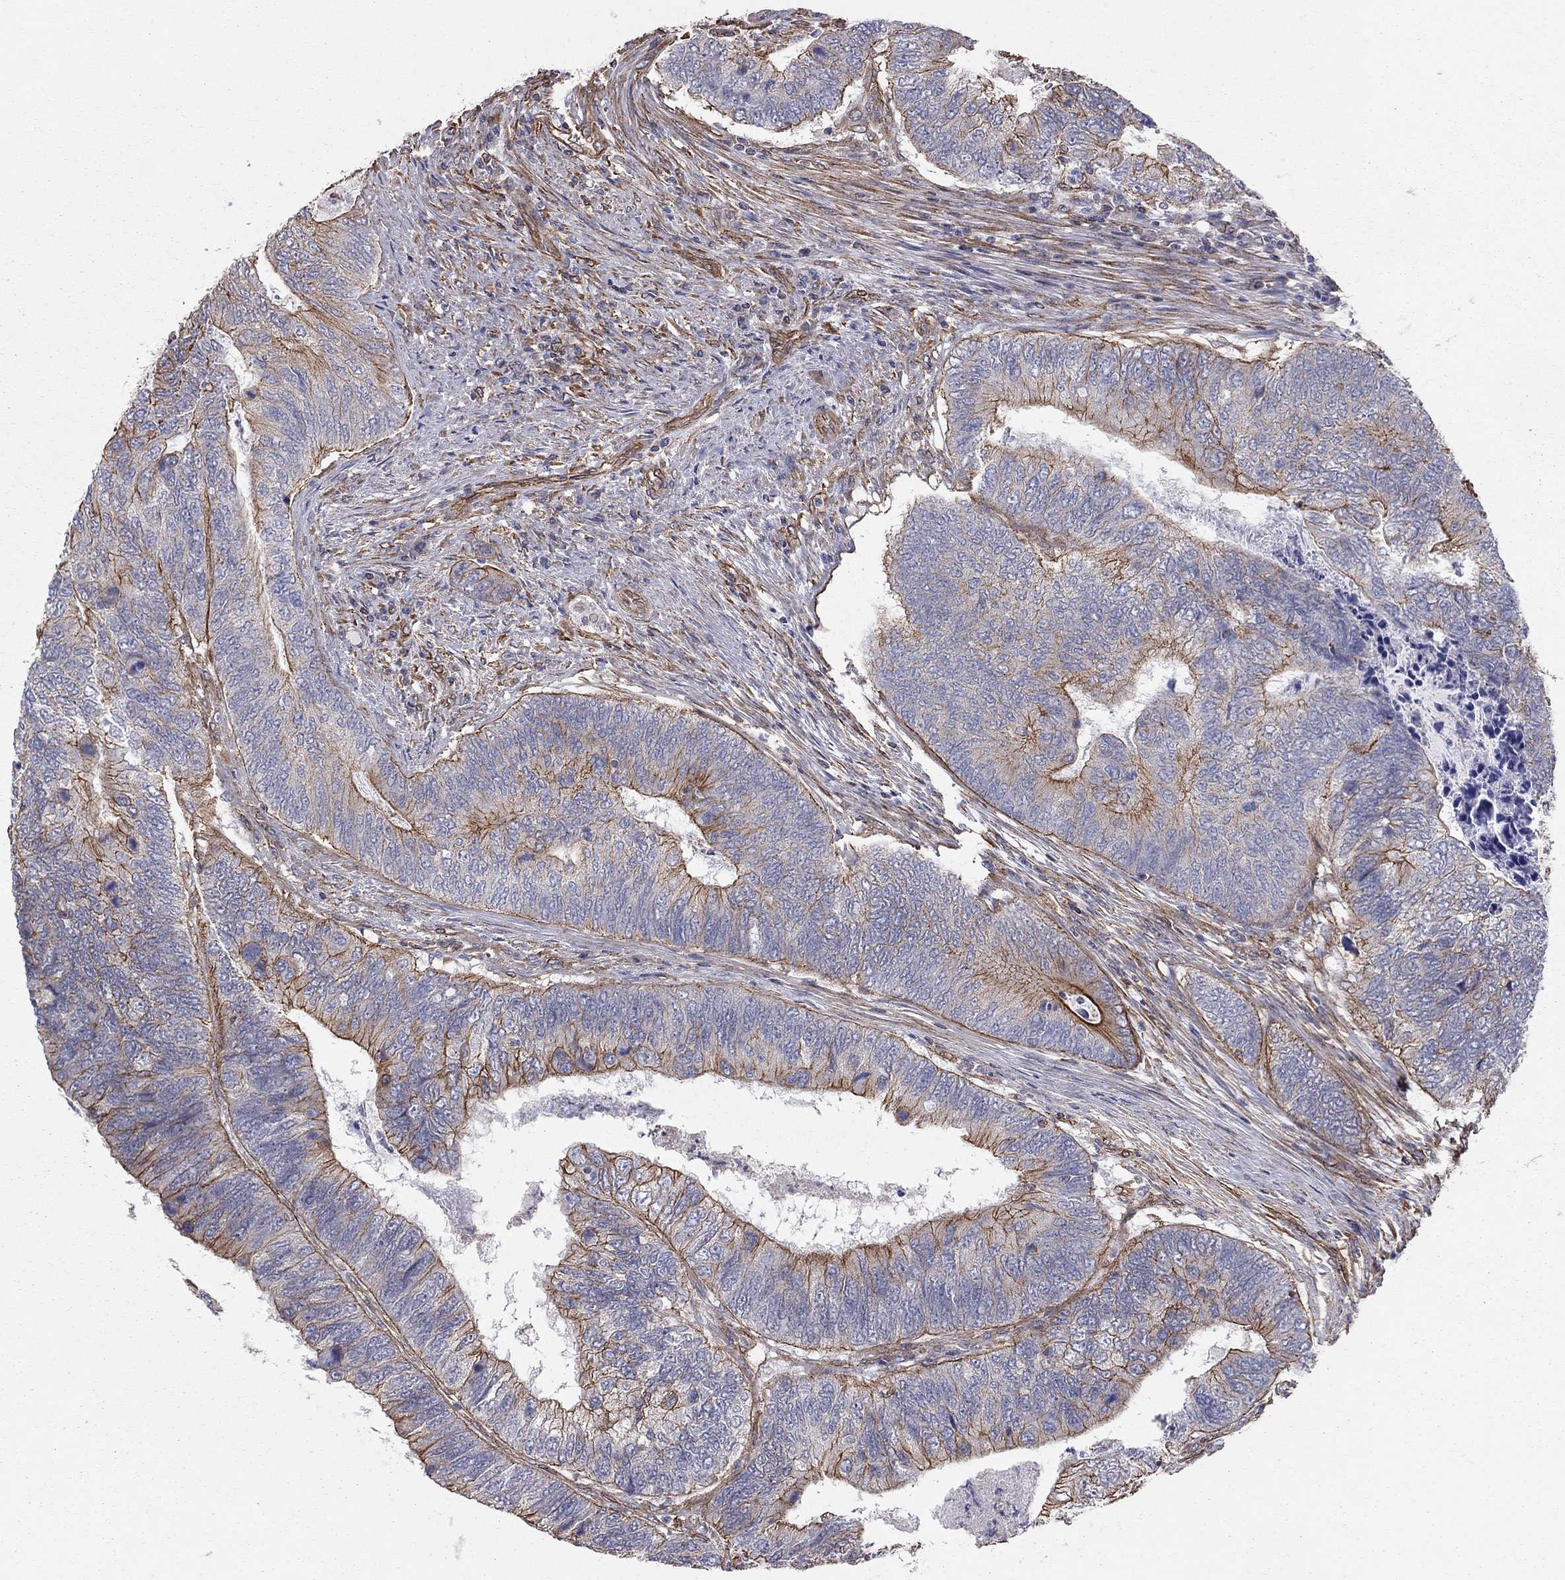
{"staining": {"intensity": "strong", "quantity": "25%-75%", "location": "cytoplasmic/membranous"}, "tissue": "colorectal cancer", "cell_type": "Tumor cells", "image_type": "cancer", "snomed": [{"axis": "morphology", "description": "Adenocarcinoma, NOS"}, {"axis": "topography", "description": "Colon"}], "caption": "Colorectal adenocarcinoma stained with a protein marker demonstrates strong staining in tumor cells.", "gene": "BICDL2", "patient": {"sex": "female", "age": 67}}